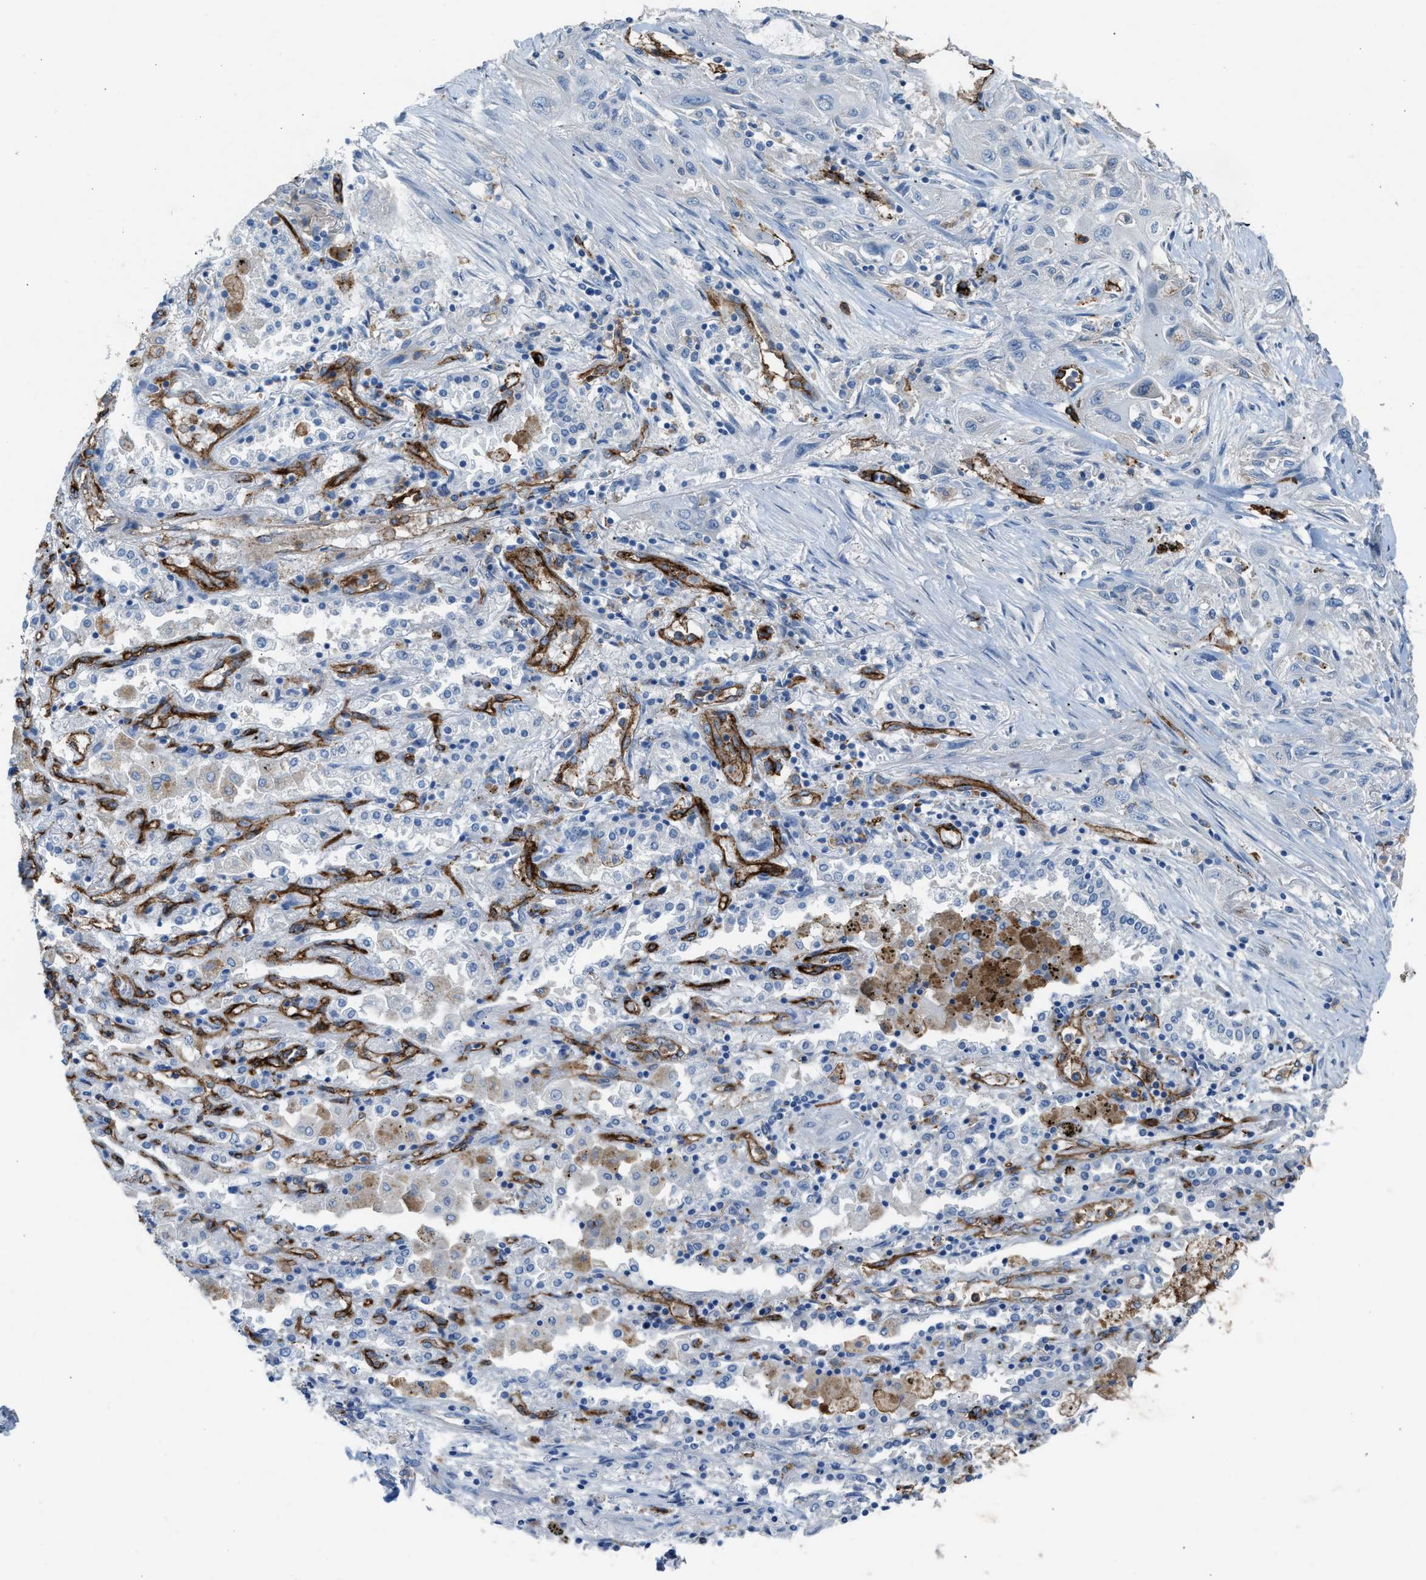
{"staining": {"intensity": "negative", "quantity": "none", "location": "none"}, "tissue": "lung cancer", "cell_type": "Tumor cells", "image_type": "cancer", "snomed": [{"axis": "morphology", "description": "Squamous cell carcinoma, NOS"}, {"axis": "topography", "description": "Lung"}], "caption": "Immunohistochemistry histopathology image of neoplastic tissue: lung cancer (squamous cell carcinoma) stained with DAB (3,3'-diaminobenzidine) shows no significant protein positivity in tumor cells. (IHC, brightfield microscopy, high magnification).", "gene": "DYSF", "patient": {"sex": "female", "age": 47}}